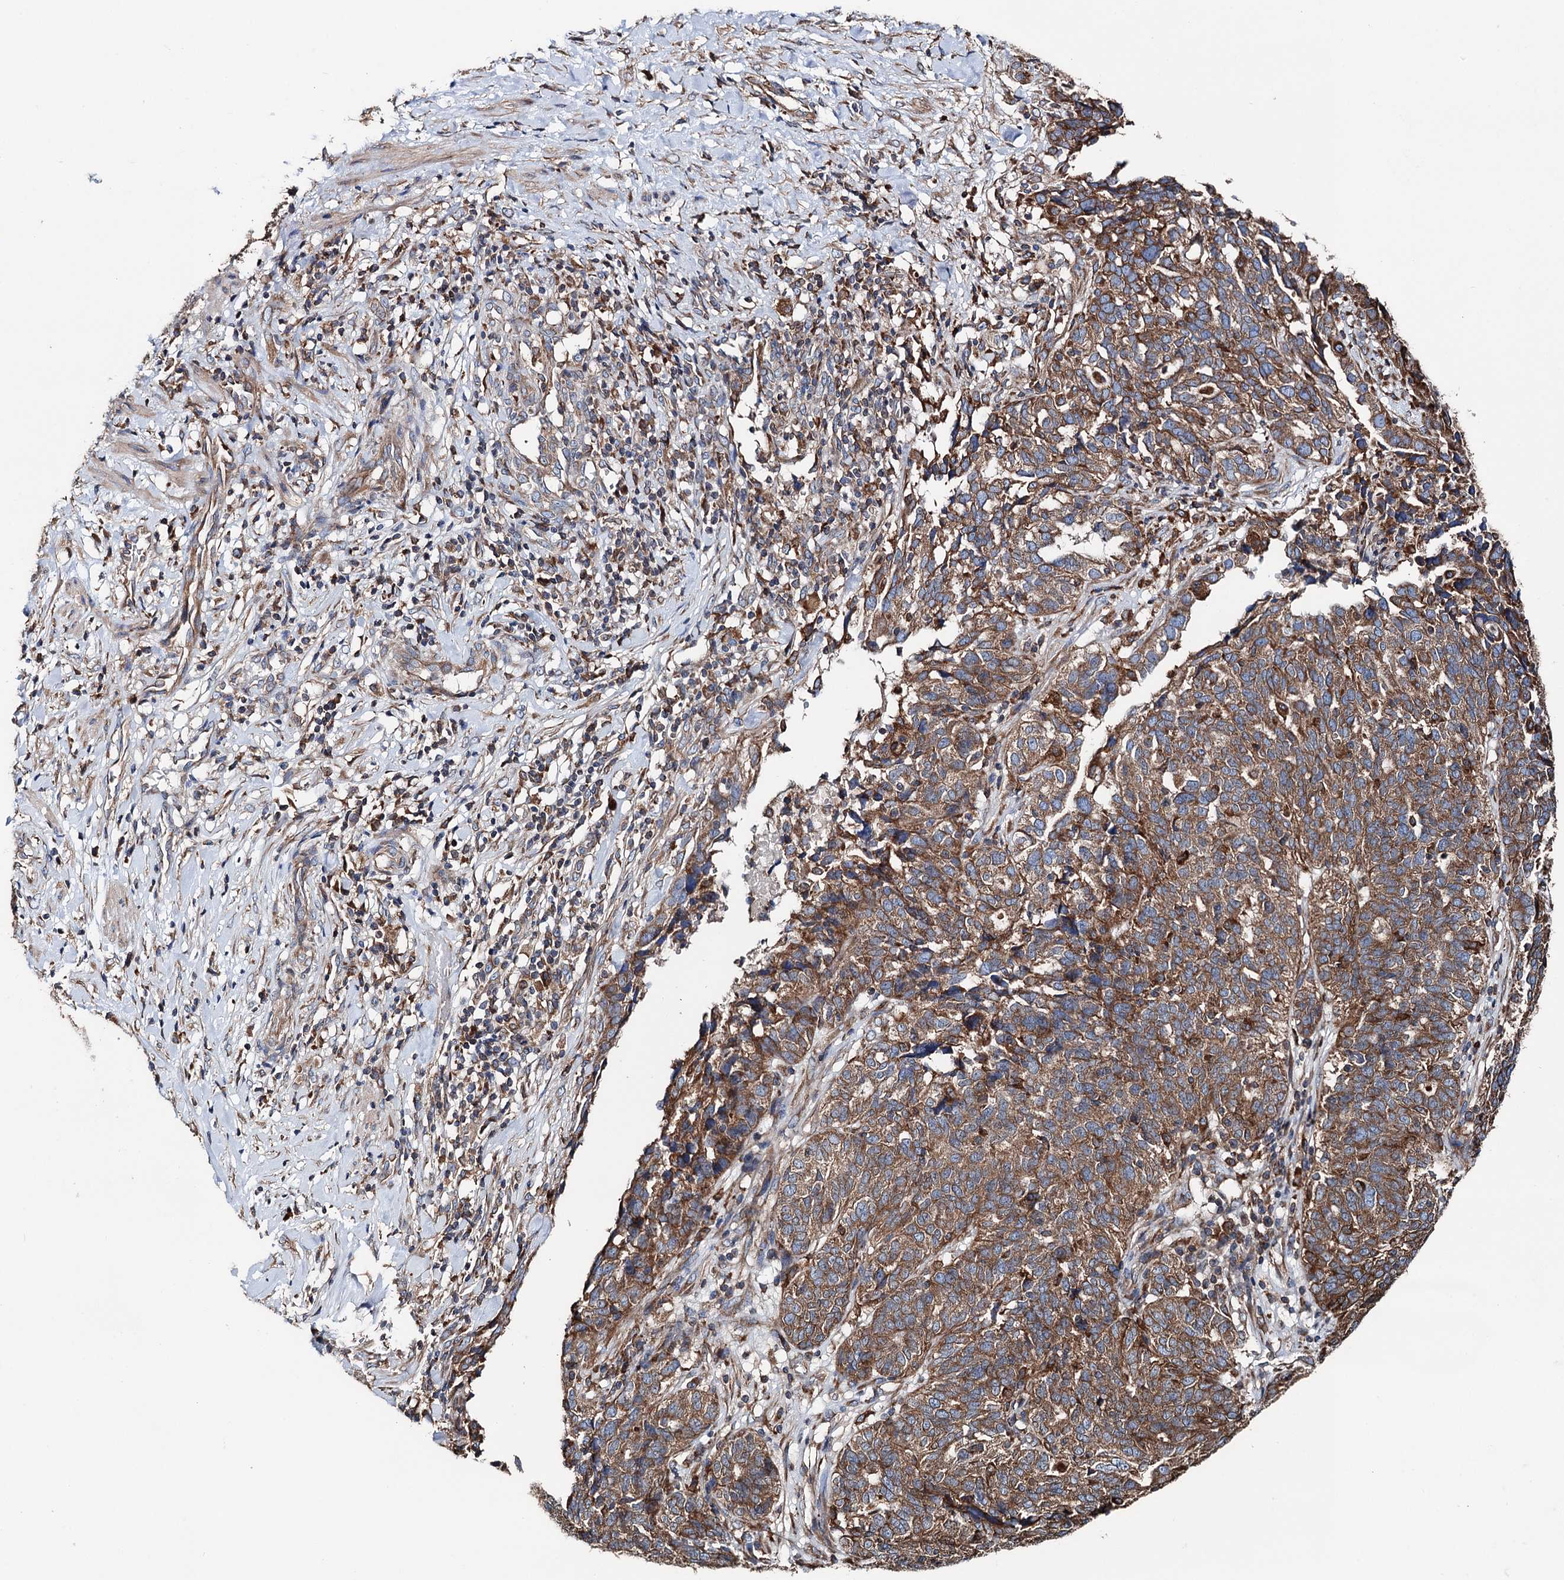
{"staining": {"intensity": "moderate", "quantity": ">75%", "location": "cytoplasmic/membranous"}, "tissue": "ovarian cancer", "cell_type": "Tumor cells", "image_type": "cancer", "snomed": [{"axis": "morphology", "description": "Cystadenocarcinoma, serous, NOS"}, {"axis": "topography", "description": "Ovary"}], "caption": "DAB (3,3'-diaminobenzidine) immunohistochemical staining of ovarian cancer shows moderate cytoplasmic/membranous protein expression in approximately >75% of tumor cells.", "gene": "ERP29", "patient": {"sex": "female", "age": 59}}